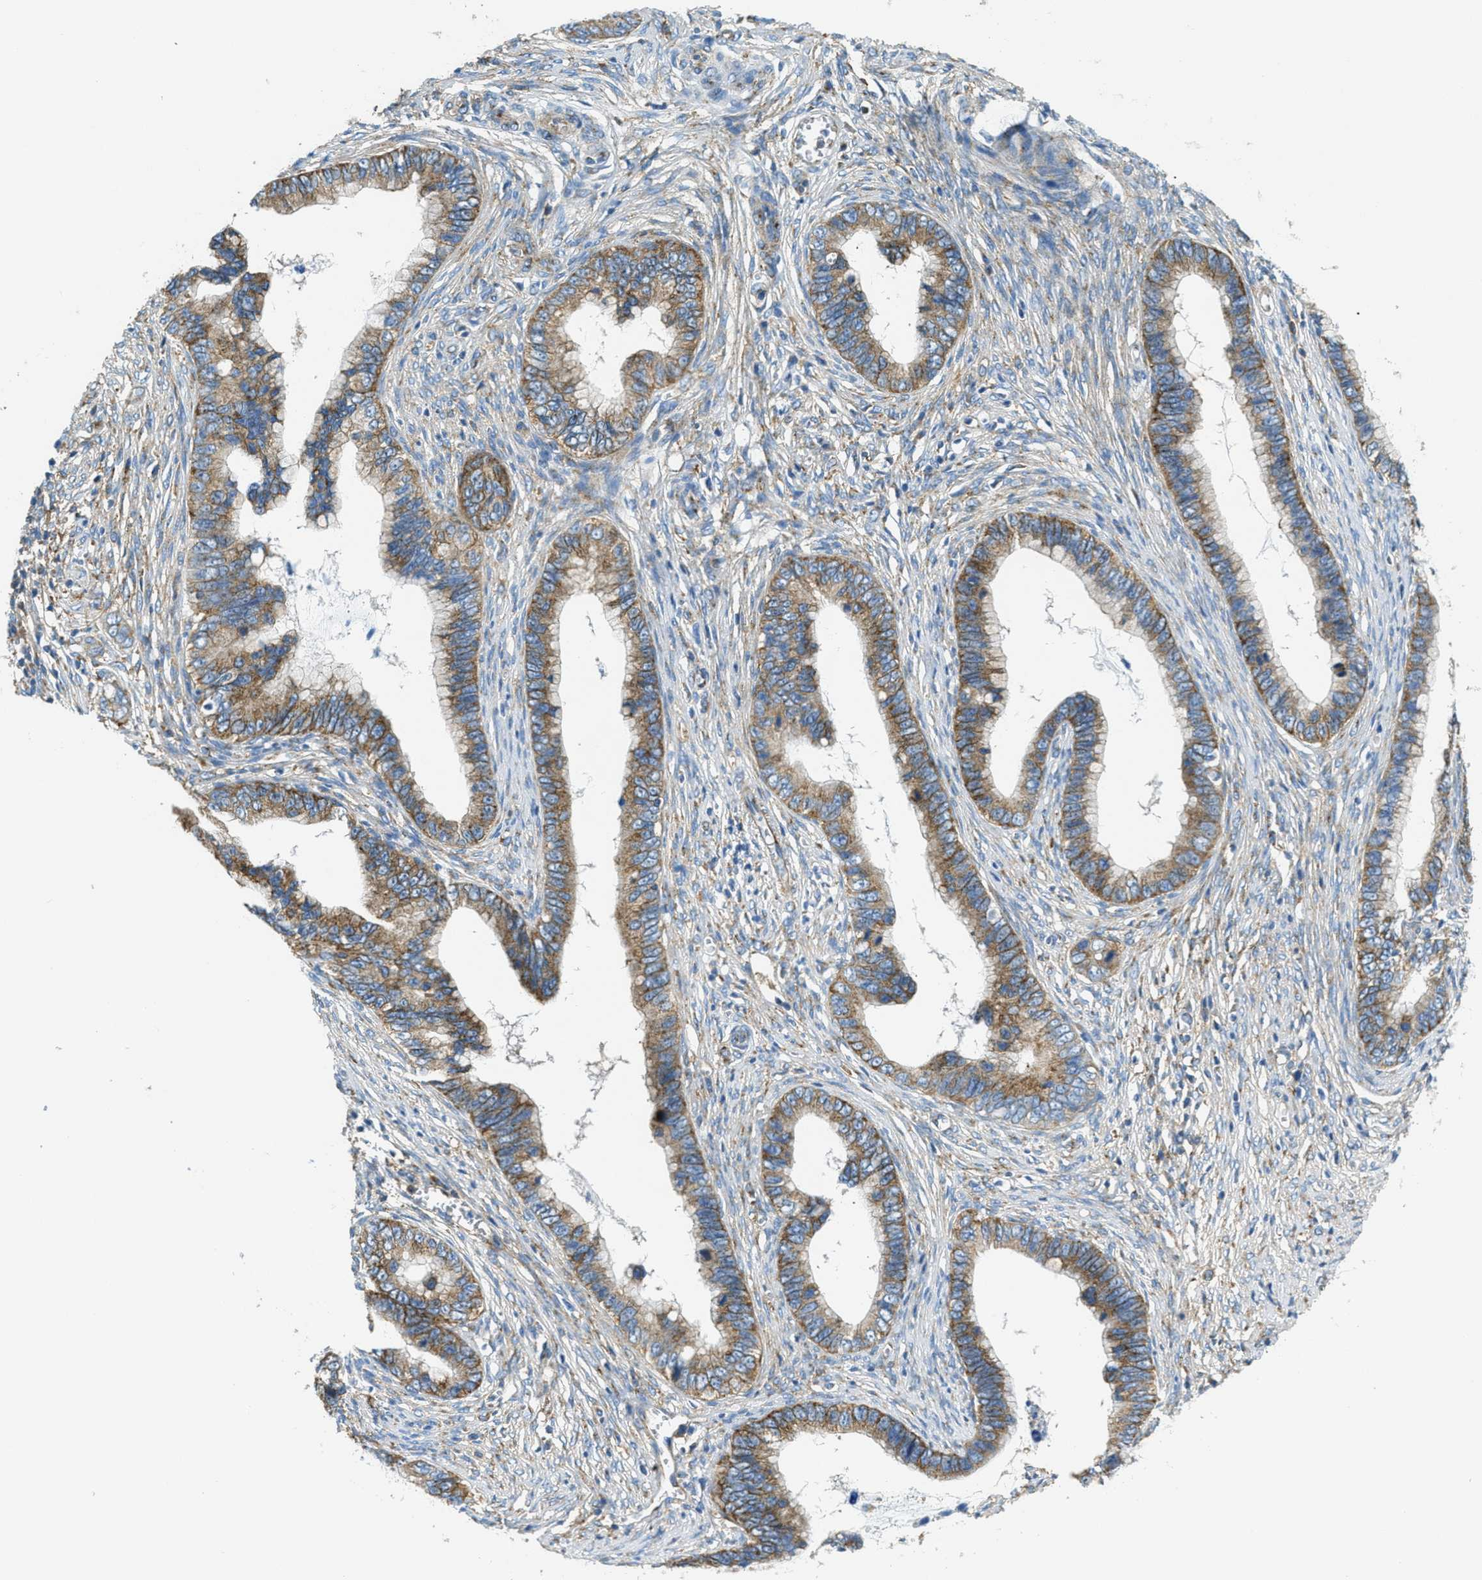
{"staining": {"intensity": "moderate", "quantity": ">75%", "location": "cytoplasmic/membranous"}, "tissue": "cervical cancer", "cell_type": "Tumor cells", "image_type": "cancer", "snomed": [{"axis": "morphology", "description": "Adenocarcinoma, NOS"}, {"axis": "topography", "description": "Cervix"}], "caption": "Immunohistochemistry (IHC) (DAB) staining of cervical cancer (adenocarcinoma) exhibits moderate cytoplasmic/membranous protein positivity in about >75% of tumor cells.", "gene": "AP2B1", "patient": {"sex": "female", "age": 44}}